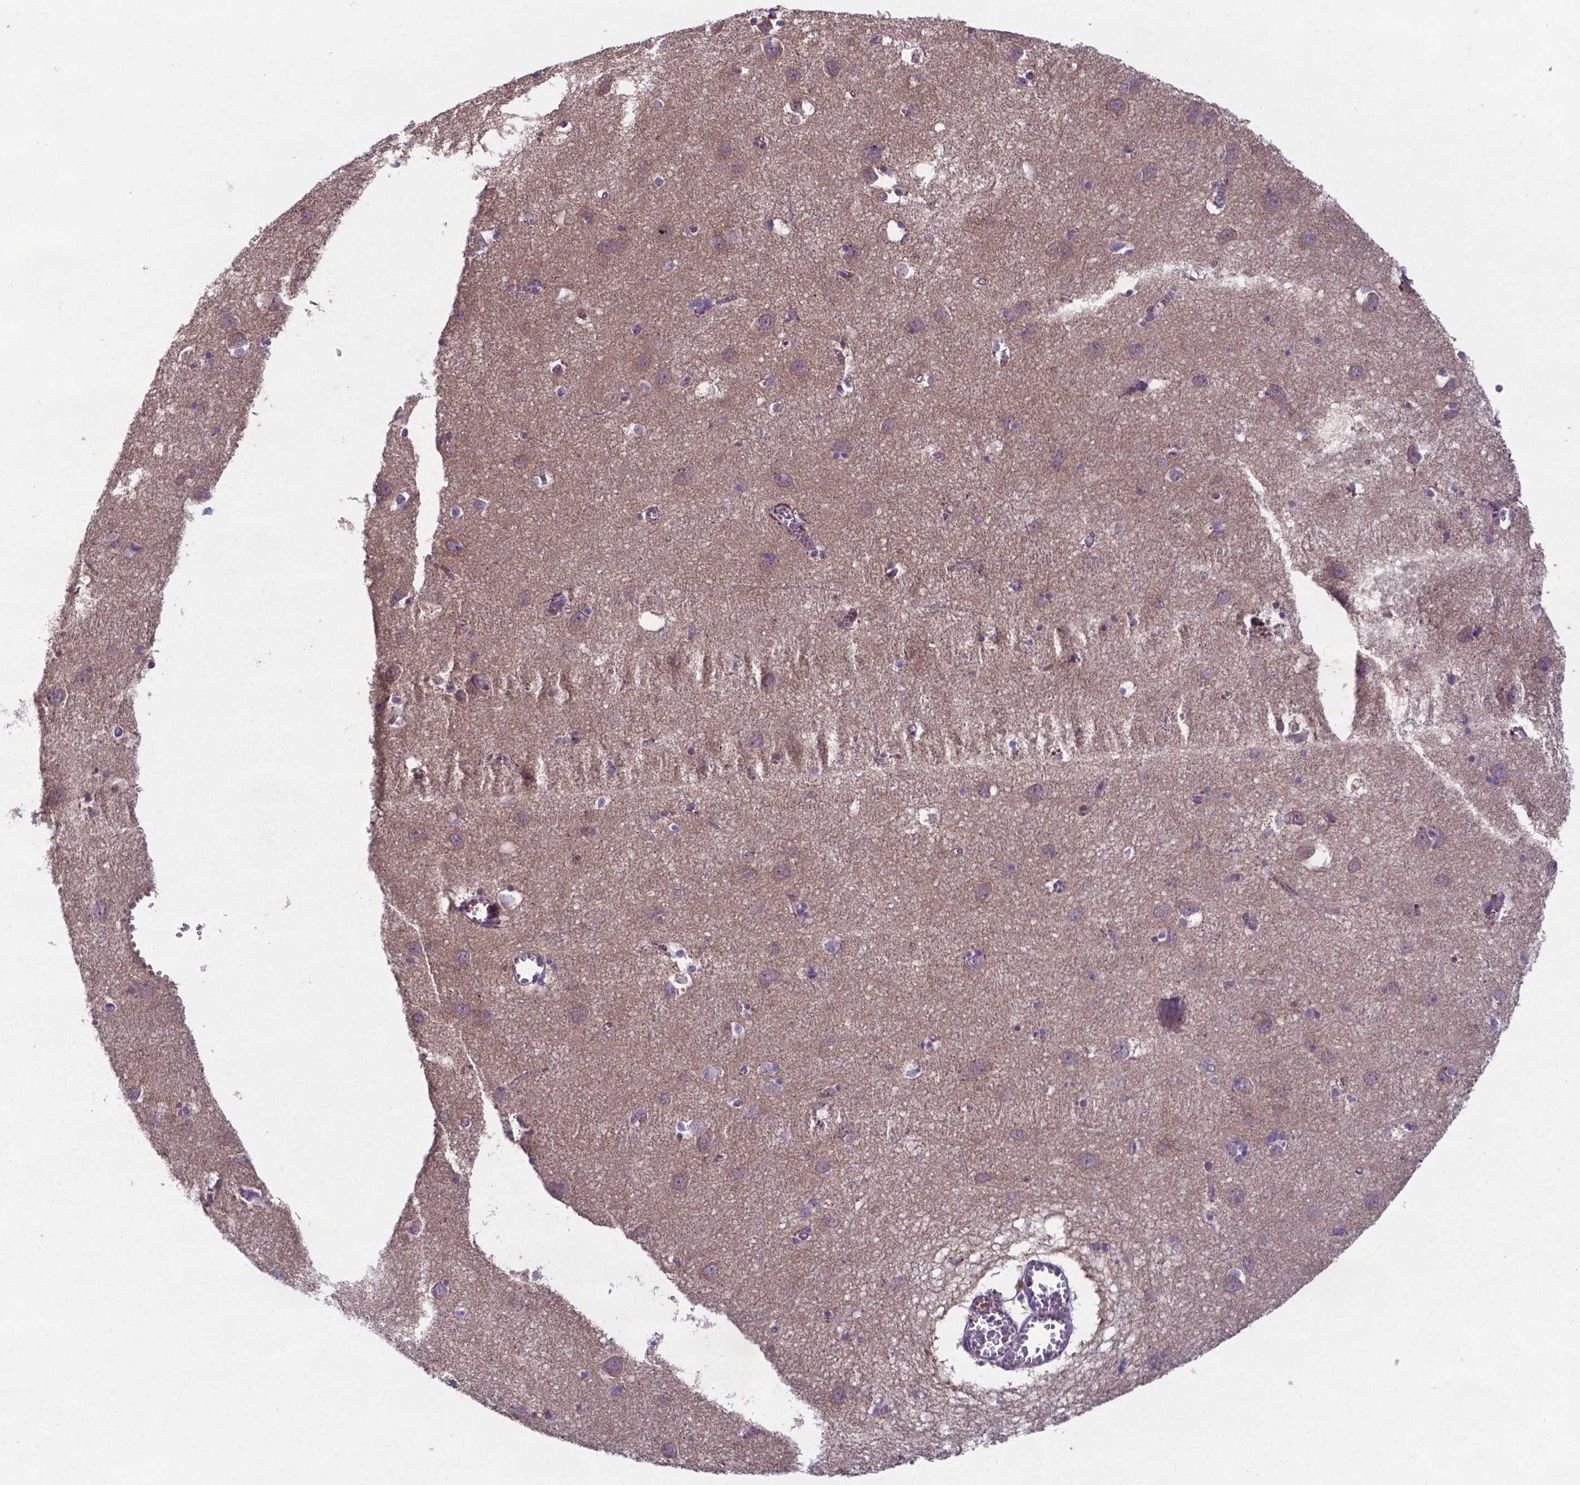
{"staining": {"intensity": "negative", "quantity": "none", "location": "none"}, "tissue": "cerebral cortex", "cell_type": "Endothelial cells", "image_type": "normal", "snomed": [{"axis": "morphology", "description": "Normal tissue, NOS"}, {"axis": "topography", "description": "Cerebral cortex"}], "caption": "IHC micrograph of normal cerebral cortex stained for a protein (brown), which shows no expression in endothelial cells. (Brightfield microscopy of DAB immunohistochemistry at high magnification).", "gene": "TYRO3", "patient": {"sex": "male", "age": 70}}